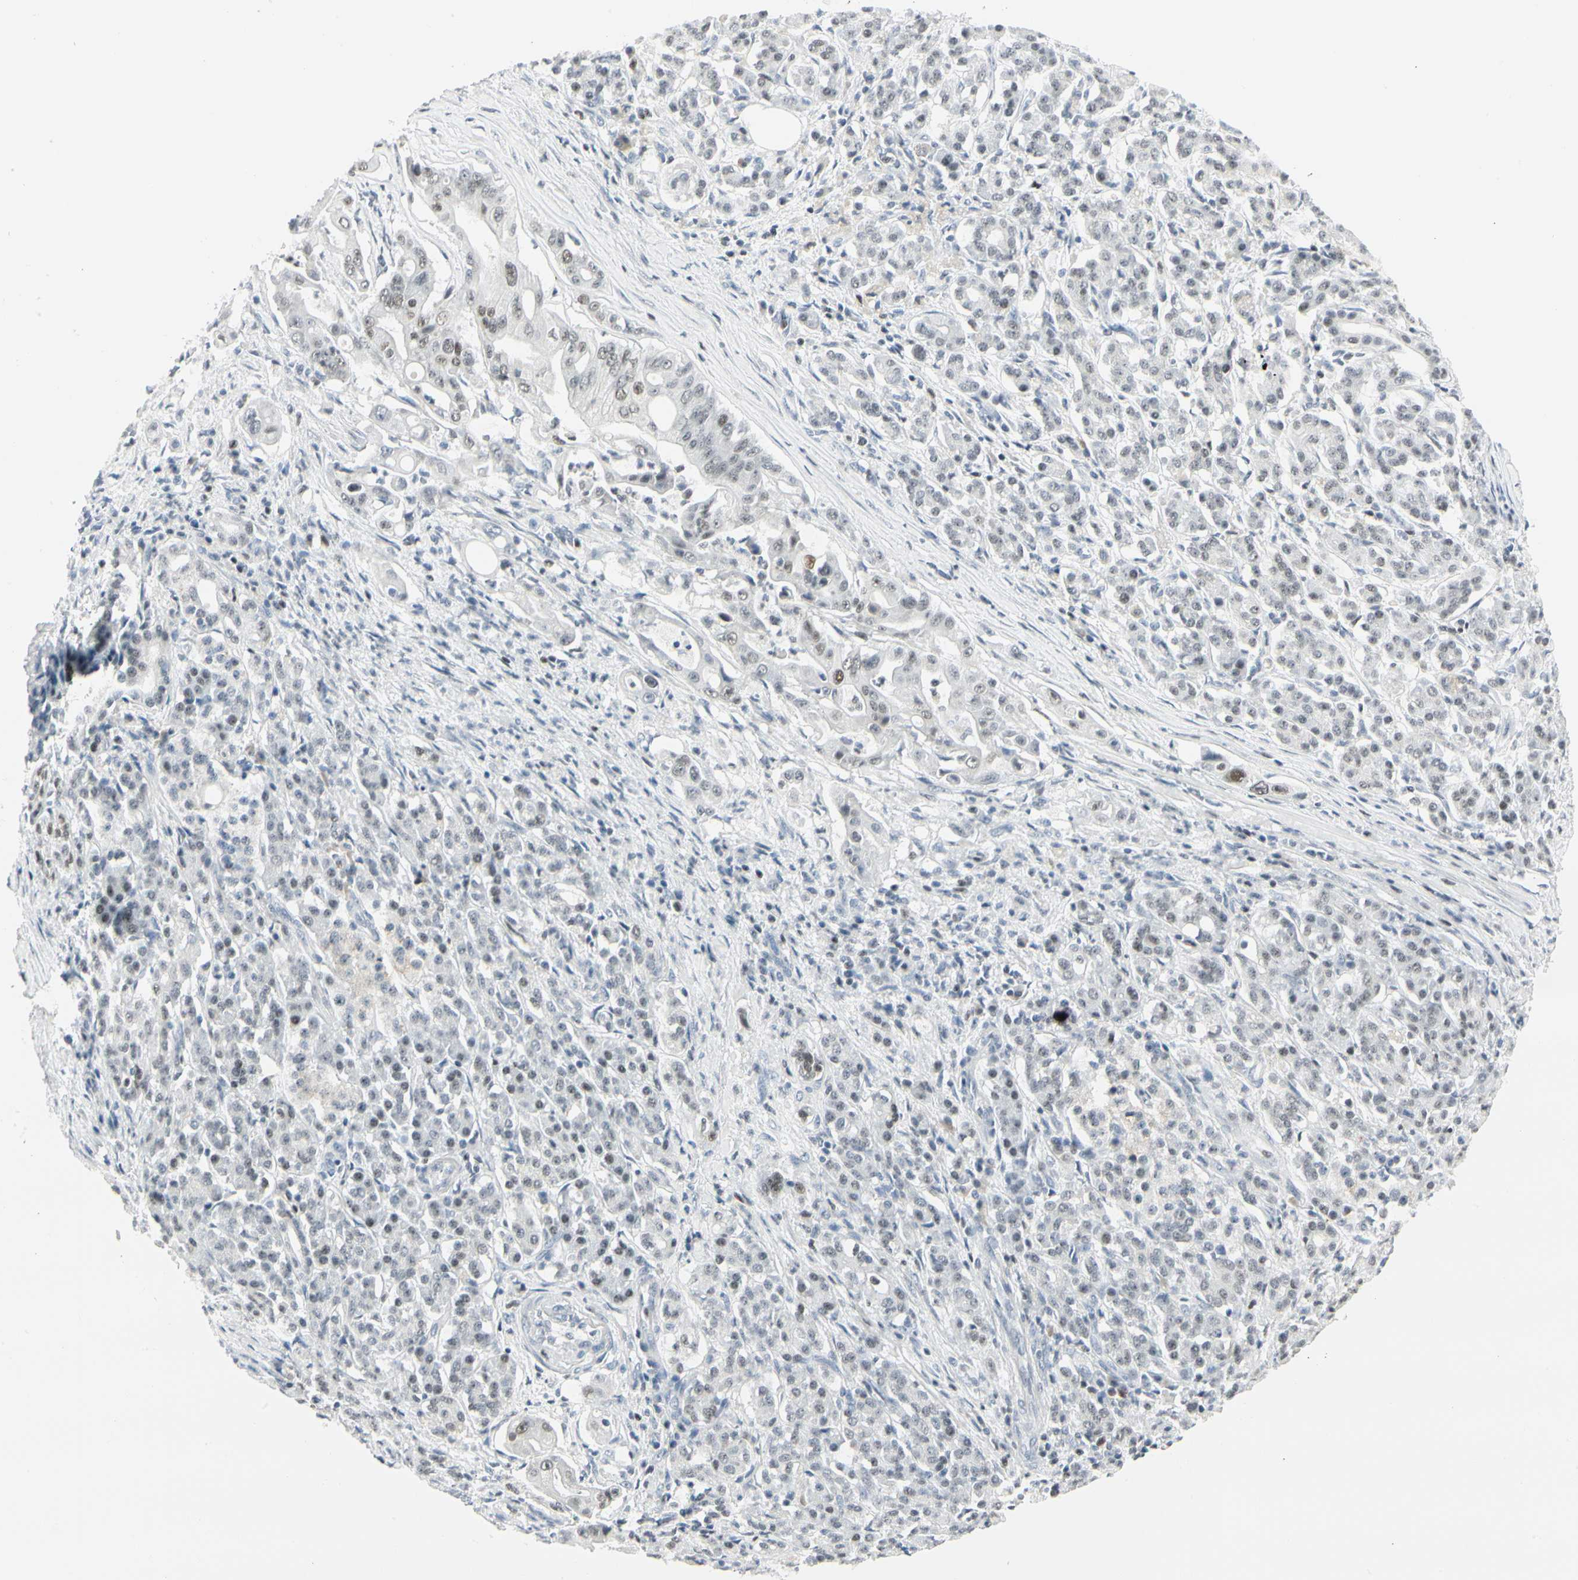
{"staining": {"intensity": "weak", "quantity": "25%-75%", "location": "nuclear"}, "tissue": "pancreatic cancer", "cell_type": "Tumor cells", "image_type": "cancer", "snomed": [{"axis": "morphology", "description": "Normal tissue, NOS"}, {"axis": "topography", "description": "Pancreas"}], "caption": "Immunohistochemical staining of pancreatic cancer reveals low levels of weak nuclear protein positivity in about 25%-75% of tumor cells.", "gene": "ZBTB7B", "patient": {"sex": "male", "age": 42}}